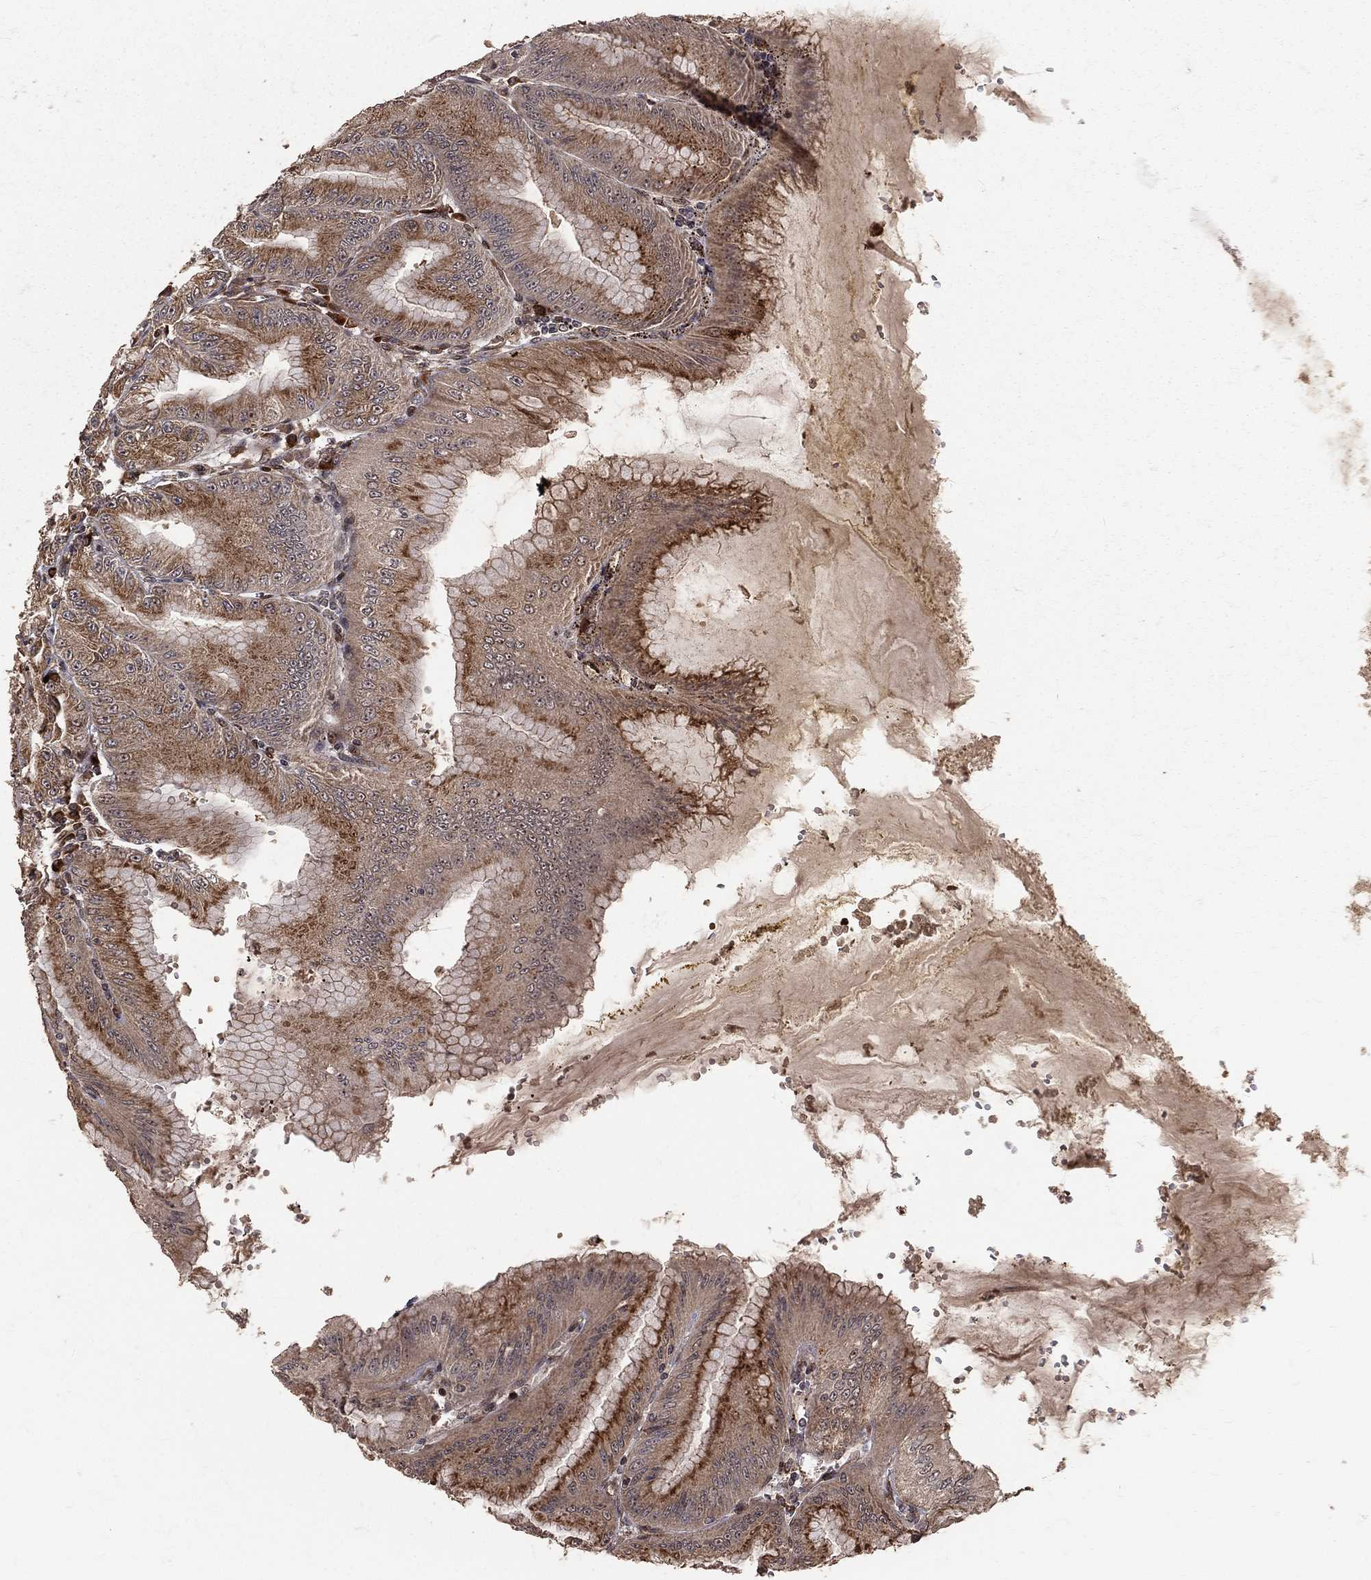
{"staining": {"intensity": "strong", "quantity": "<25%", "location": "cytoplasmic/membranous"}, "tissue": "stomach", "cell_type": "Glandular cells", "image_type": "normal", "snomed": [{"axis": "morphology", "description": "Normal tissue, NOS"}, {"axis": "topography", "description": "Stomach"}], "caption": "Normal stomach was stained to show a protein in brown. There is medium levels of strong cytoplasmic/membranous expression in approximately <25% of glandular cells. Using DAB (3,3'-diaminobenzidine) (brown) and hematoxylin (blue) stains, captured at high magnification using brightfield microscopy.", "gene": "MAPK1", "patient": {"sex": "male", "age": 71}}